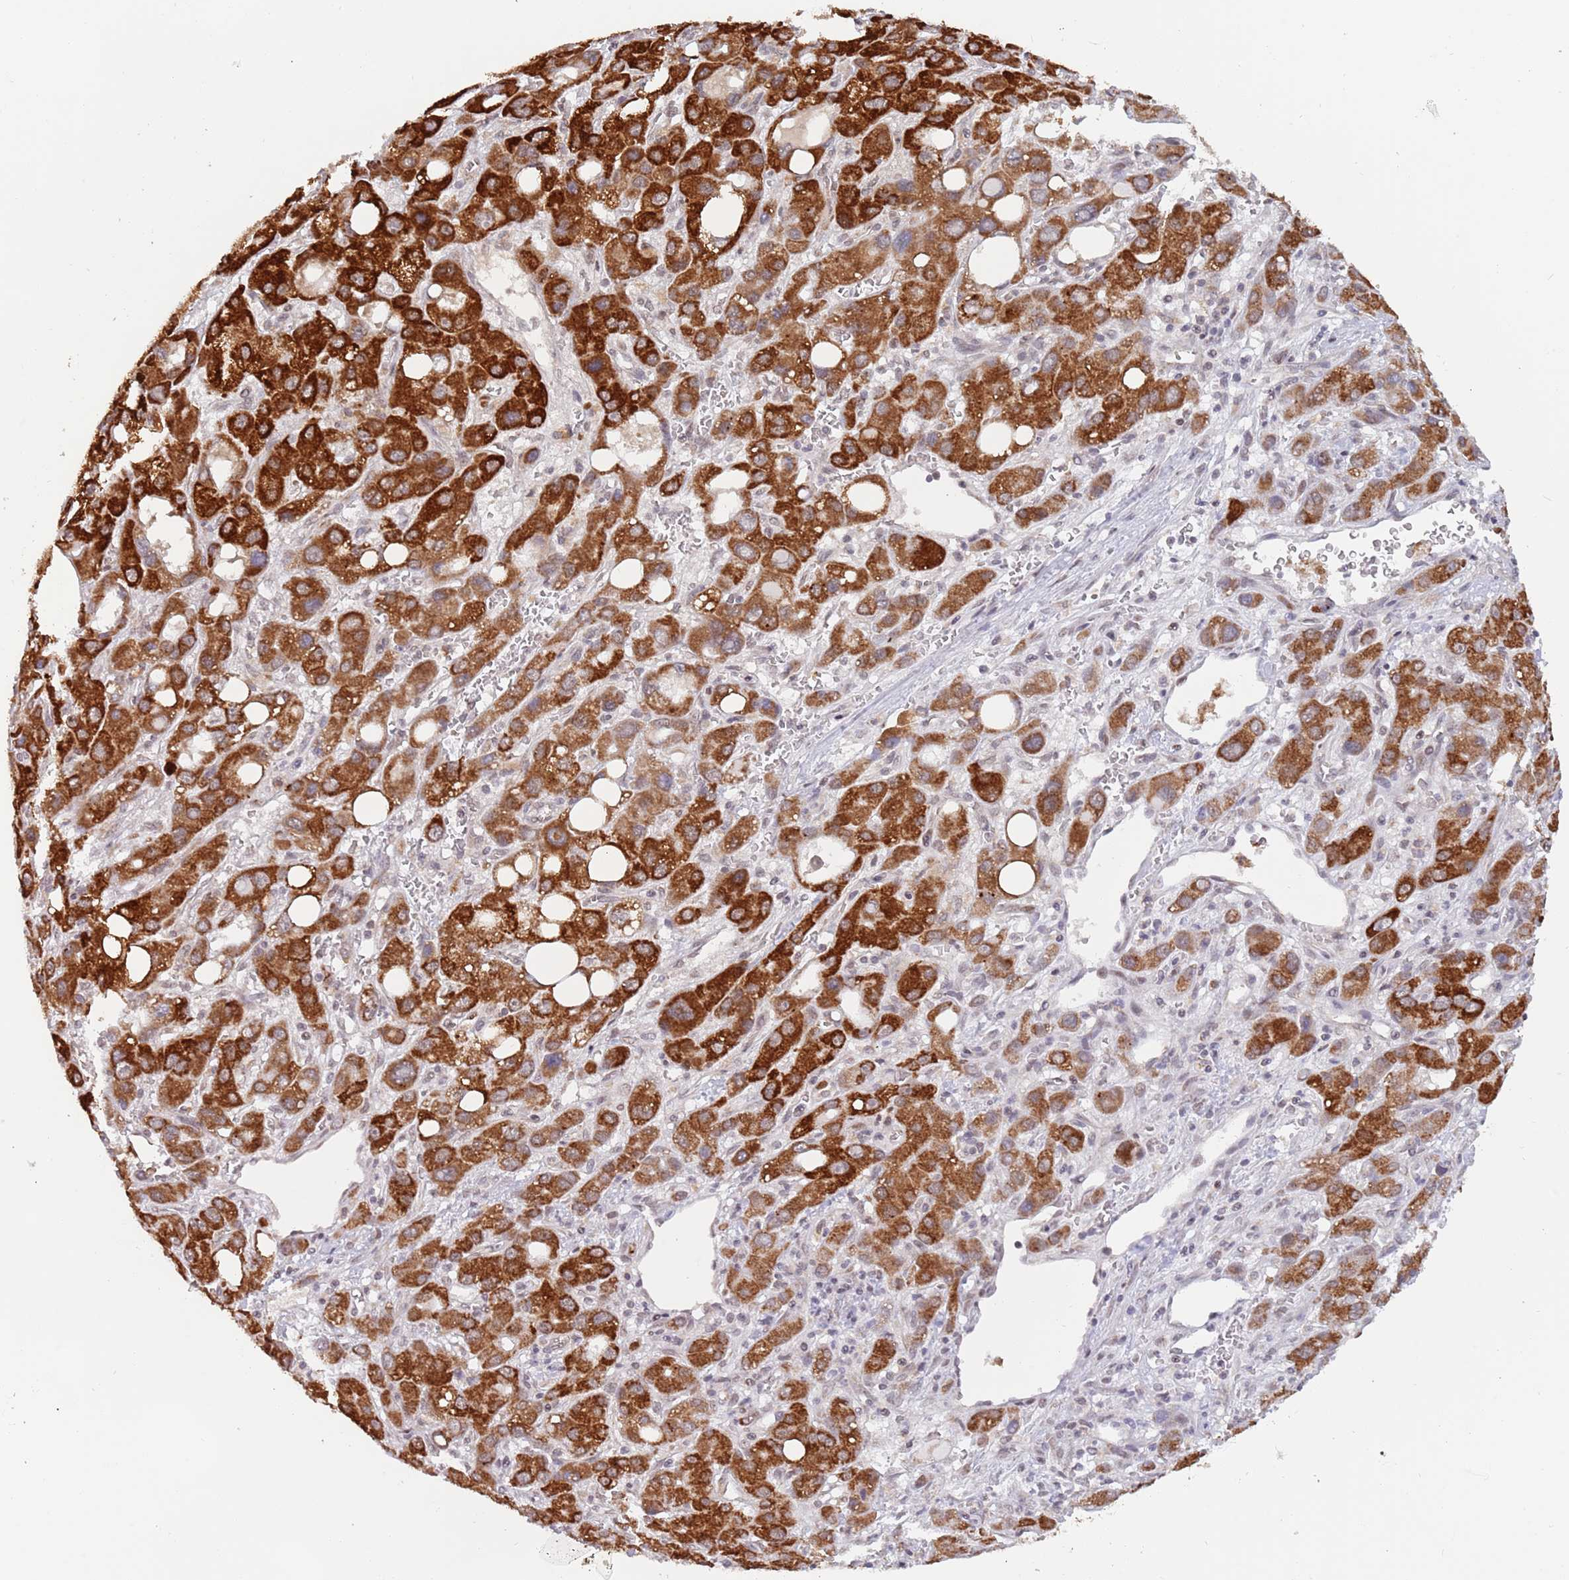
{"staining": {"intensity": "strong", "quantity": ">75%", "location": "cytoplasmic/membranous"}, "tissue": "liver cancer", "cell_type": "Tumor cells", "image_type": "cancer", "snomed": [{"axis": "morphology", "description": "Carcinoma, Hepatocellular, NOS"}, {"axis": "topography", "description": "Liver"}], "caption": "Brown immunohistochemical staining in human hepatocellular carcinoma (liver) exhibits strong cytoplasmic/membranous expression in about >75% of tumor cells.", "gene": "TIMM13", "patient": {"sex": "male", "age": 55}}